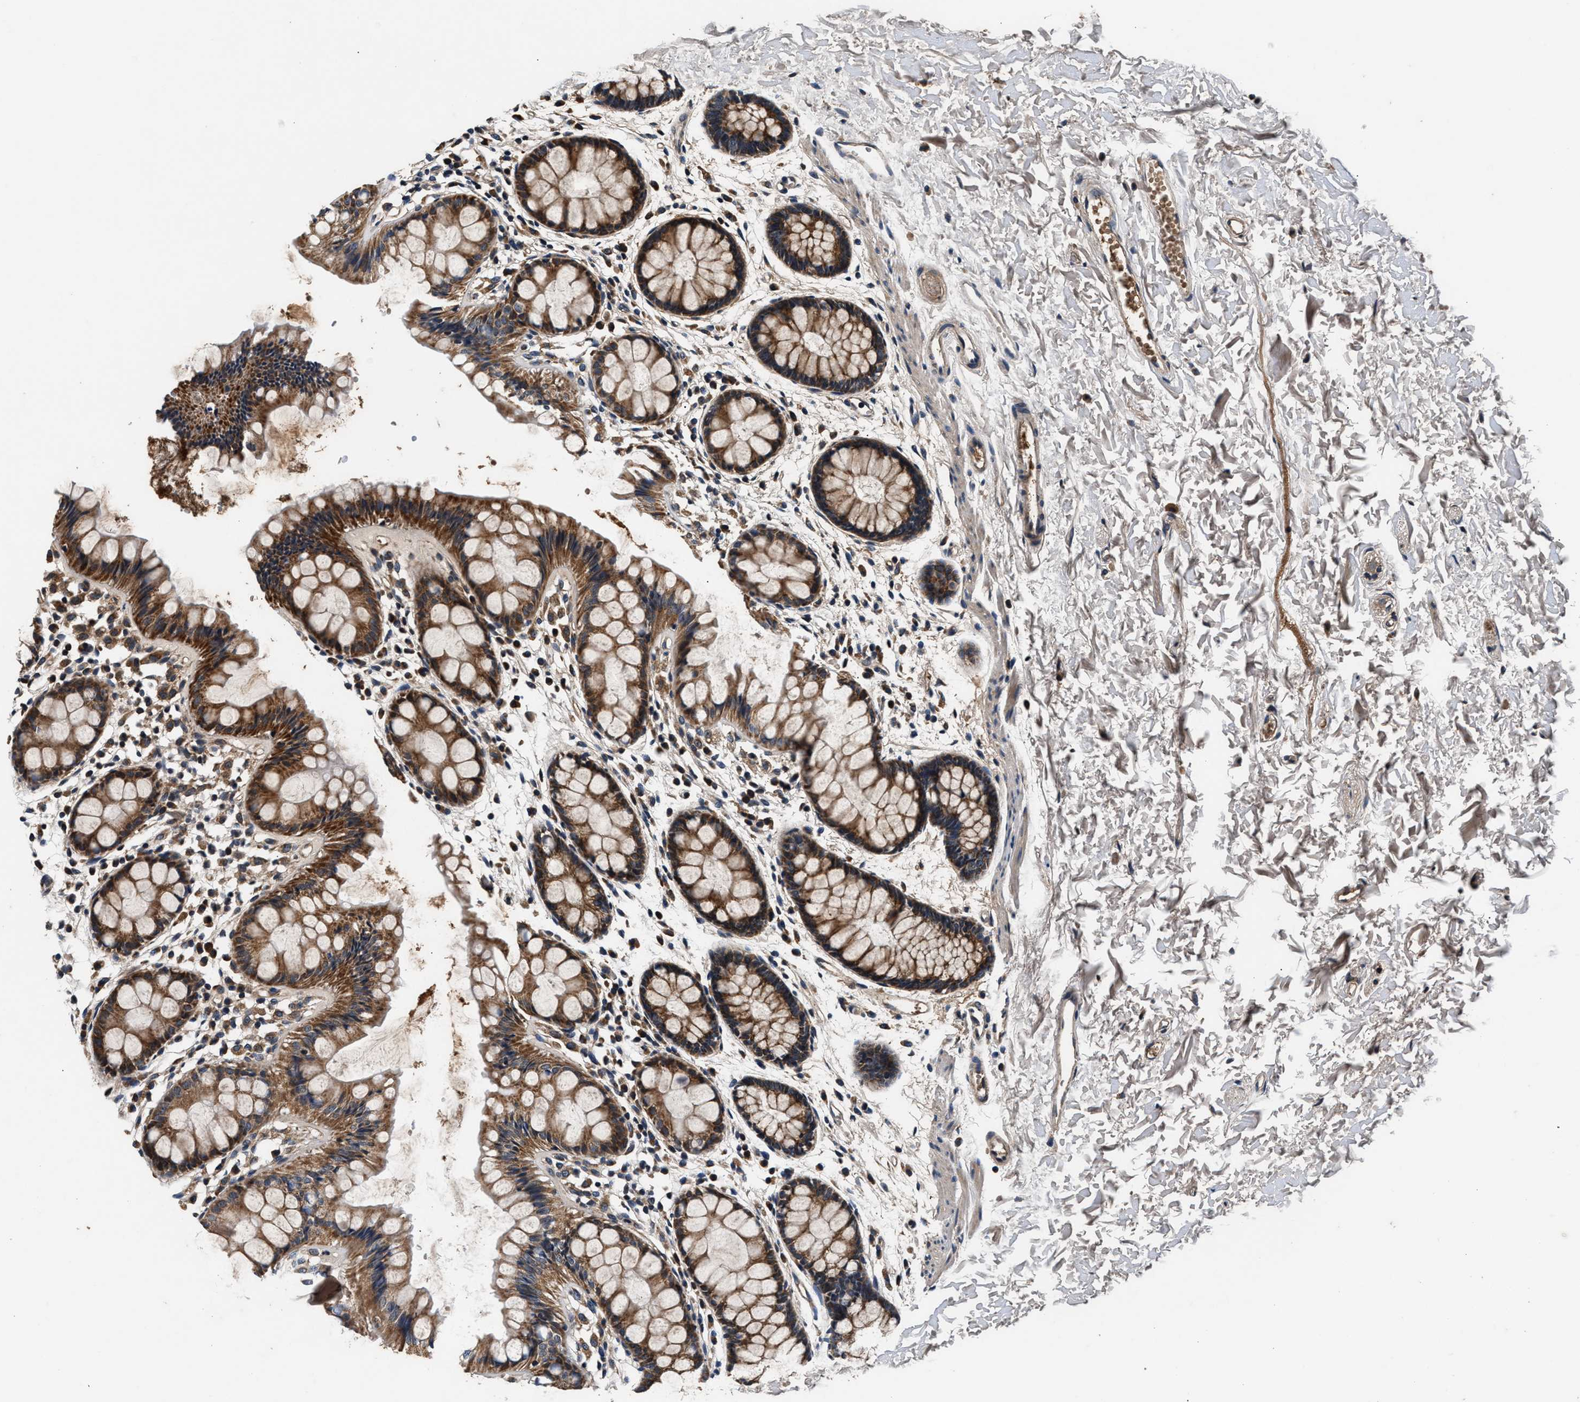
{"staining": {"intensity": "strong", "quantity": ">75%", "location": "cytoplasmic/membranous"}, "tissue": "rectum", "cell_type": "Glandular cells", "image_type": "normal", "snomed": [{"axis": "morphology", "description": "Normal tissue, NOS"}, {"axis": "topography", "description": "Rectum"}], "caption": "A high amount of strong cytoplasmic/membranous staining is seen in approximately >75% of glandular cells in benign rectum. The staining was performed using DAB, with brown indicating positive protein expression. Nuclei are stained blue with hematoxylin.", "gene": "IMMT", "patient": {"sex": "female", "age": 66}}